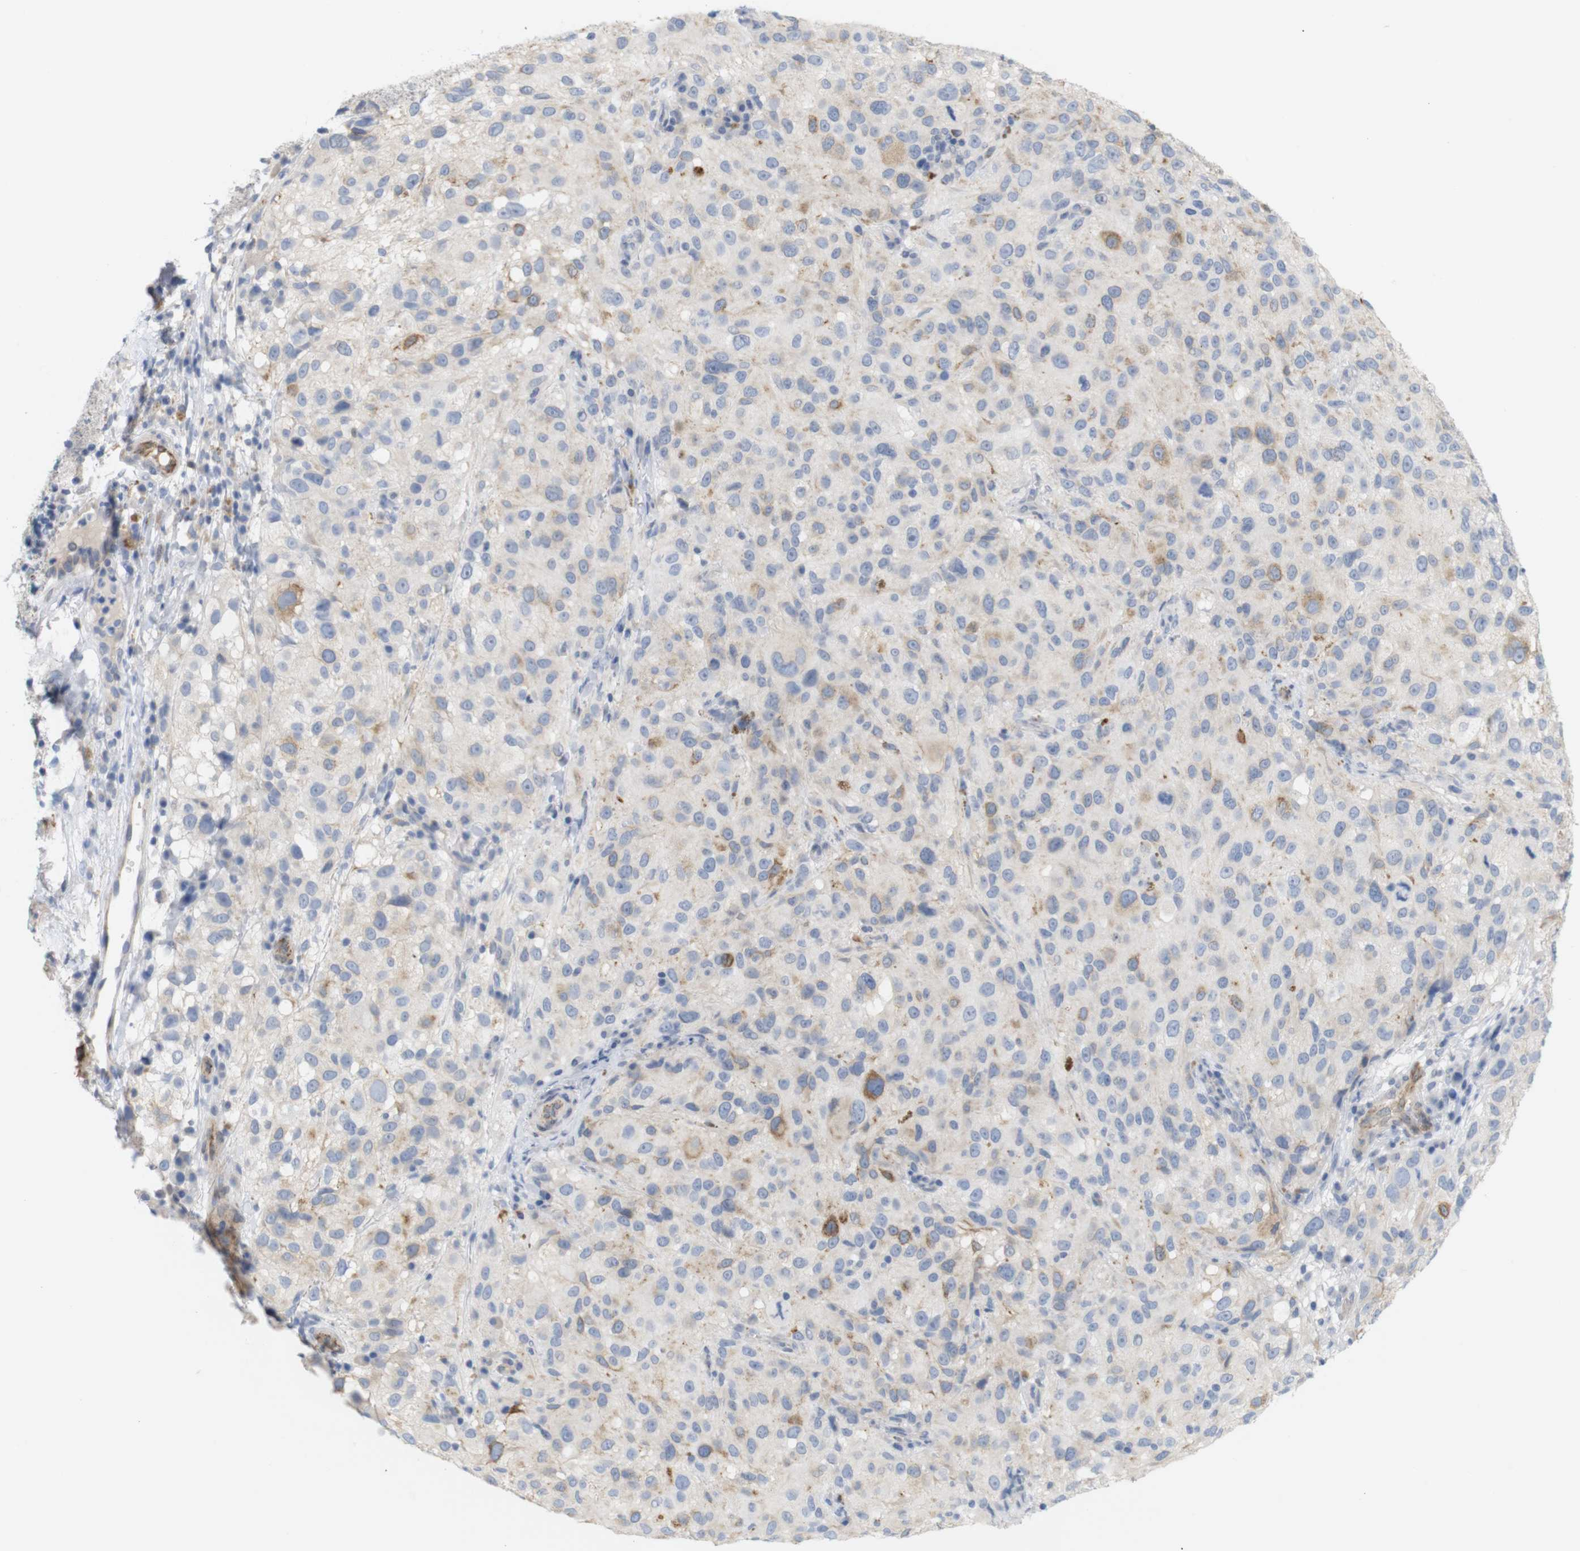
{"staining": {"intensity": "moderate", "quantity": "<25%", "location": "cytoplasmic/membranous"}, "tissue": "melanoma", "cell_type": "Tumor cells", "image_type": "cancer", "snomed": [{"axis": "morphology", "description": "Necrosis, NOS"}, {"axis": "morphology", "description": "Malignant melanoma, NOS"}, {"axis": "topography", "description": "Skin"}], "caption": "Immunohistochemical staining of human malignant melanoma exhibits low levels of moderate cytoplasmic/membranous protein staining in approximately <25% of tumor cells.", "gene": "ITPR1", "patient": {"sex": "female", "age": 87}}